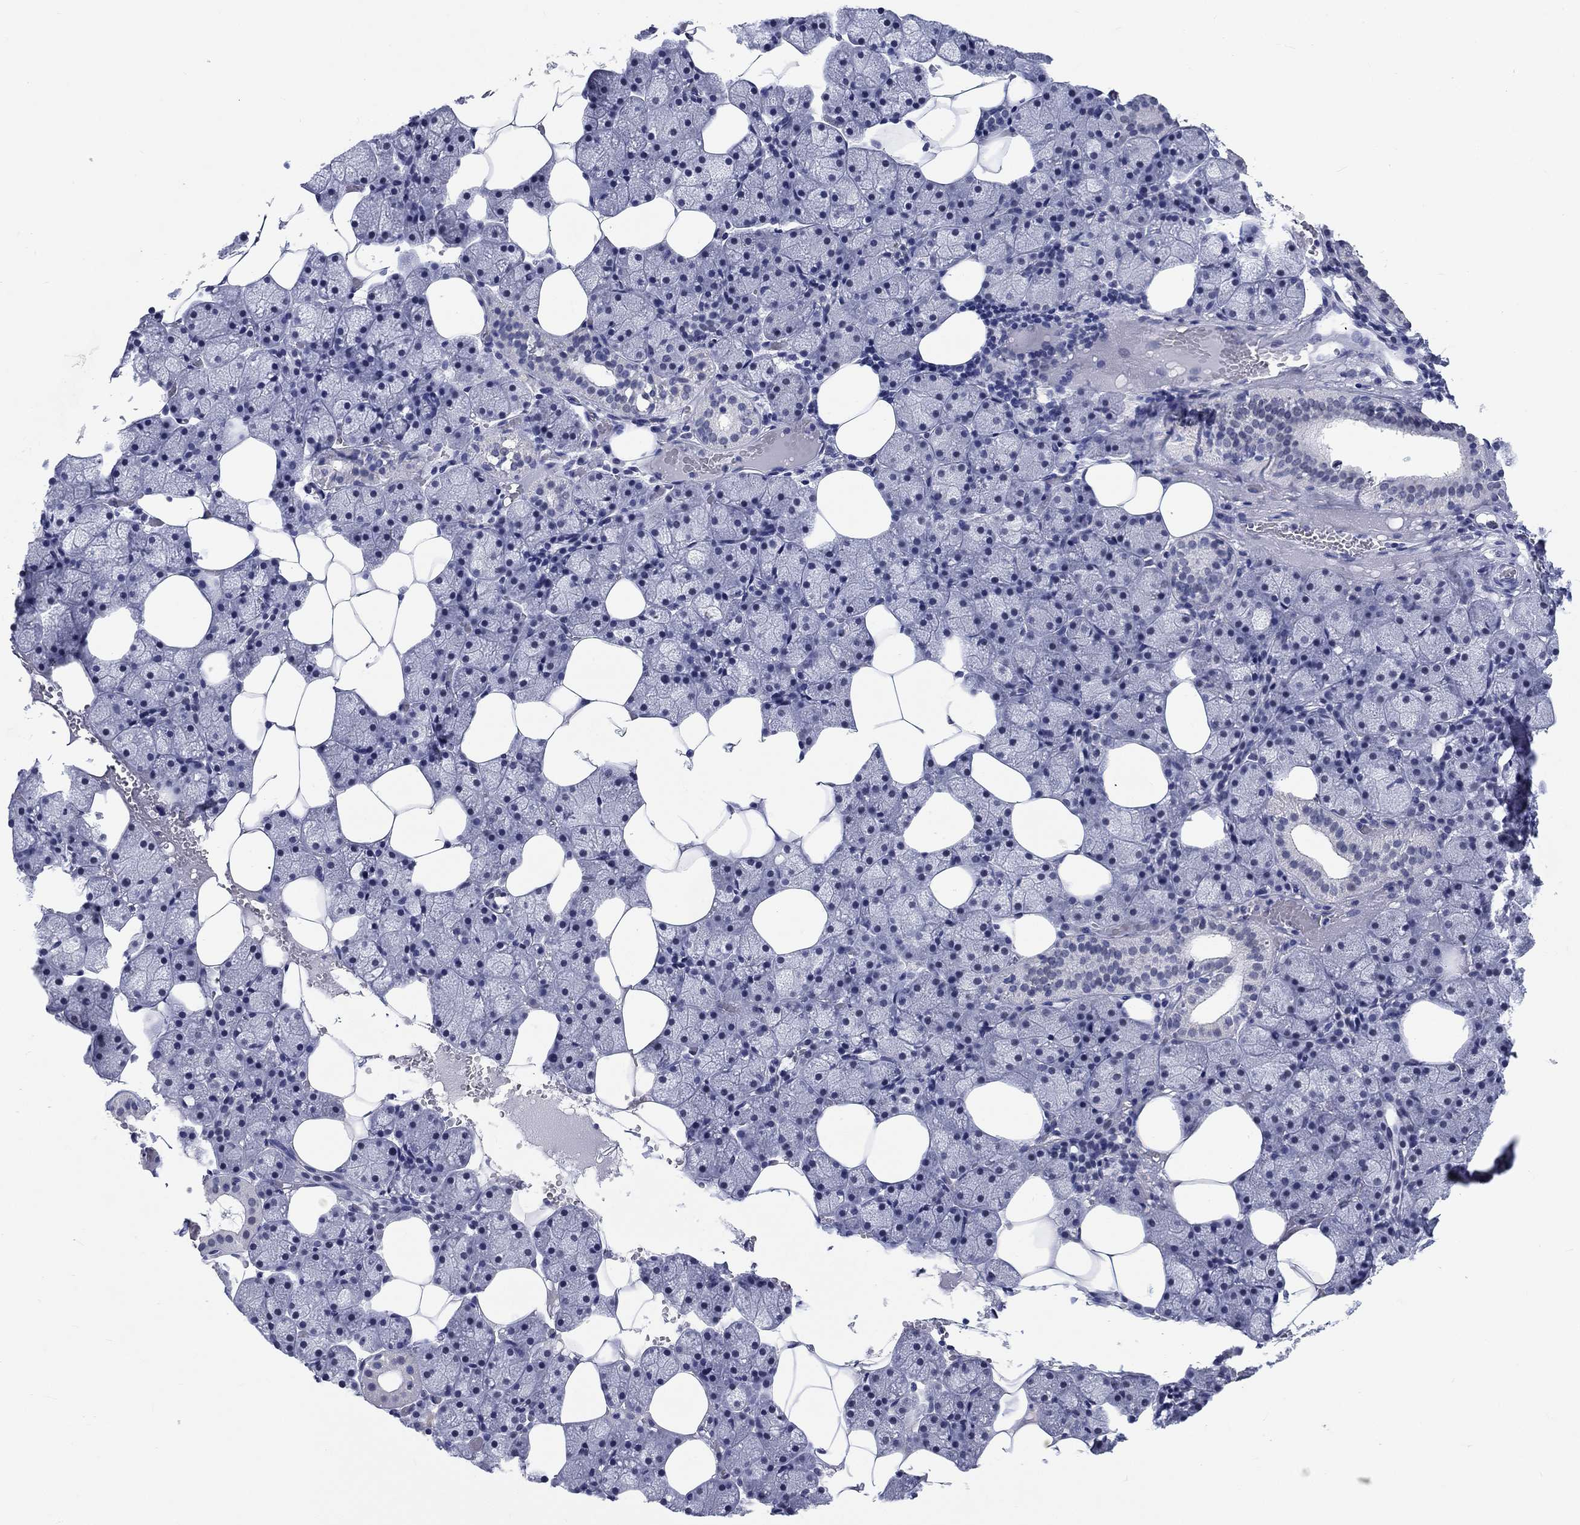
{"staining": {"intensity": "negative", "quantity": "none", "location": "none"}, "tissue": "salivary gland", "cell_type": "Glandular cells", "image_type": "normal", "snomed": [{"axis": "morphology", "description": "Normal tissue, NOS"}, {"axis": "topography", "description": "Salivary gland"}], "caption": "Glandular cells are negative for protein expression in benign human salivary gland. (DAB immunohistochemistry (IHC) visualized using brightfield microscopy, high magnification).", "gene": "GRIN1", "patient": {"sex": "male", "age": 38}}